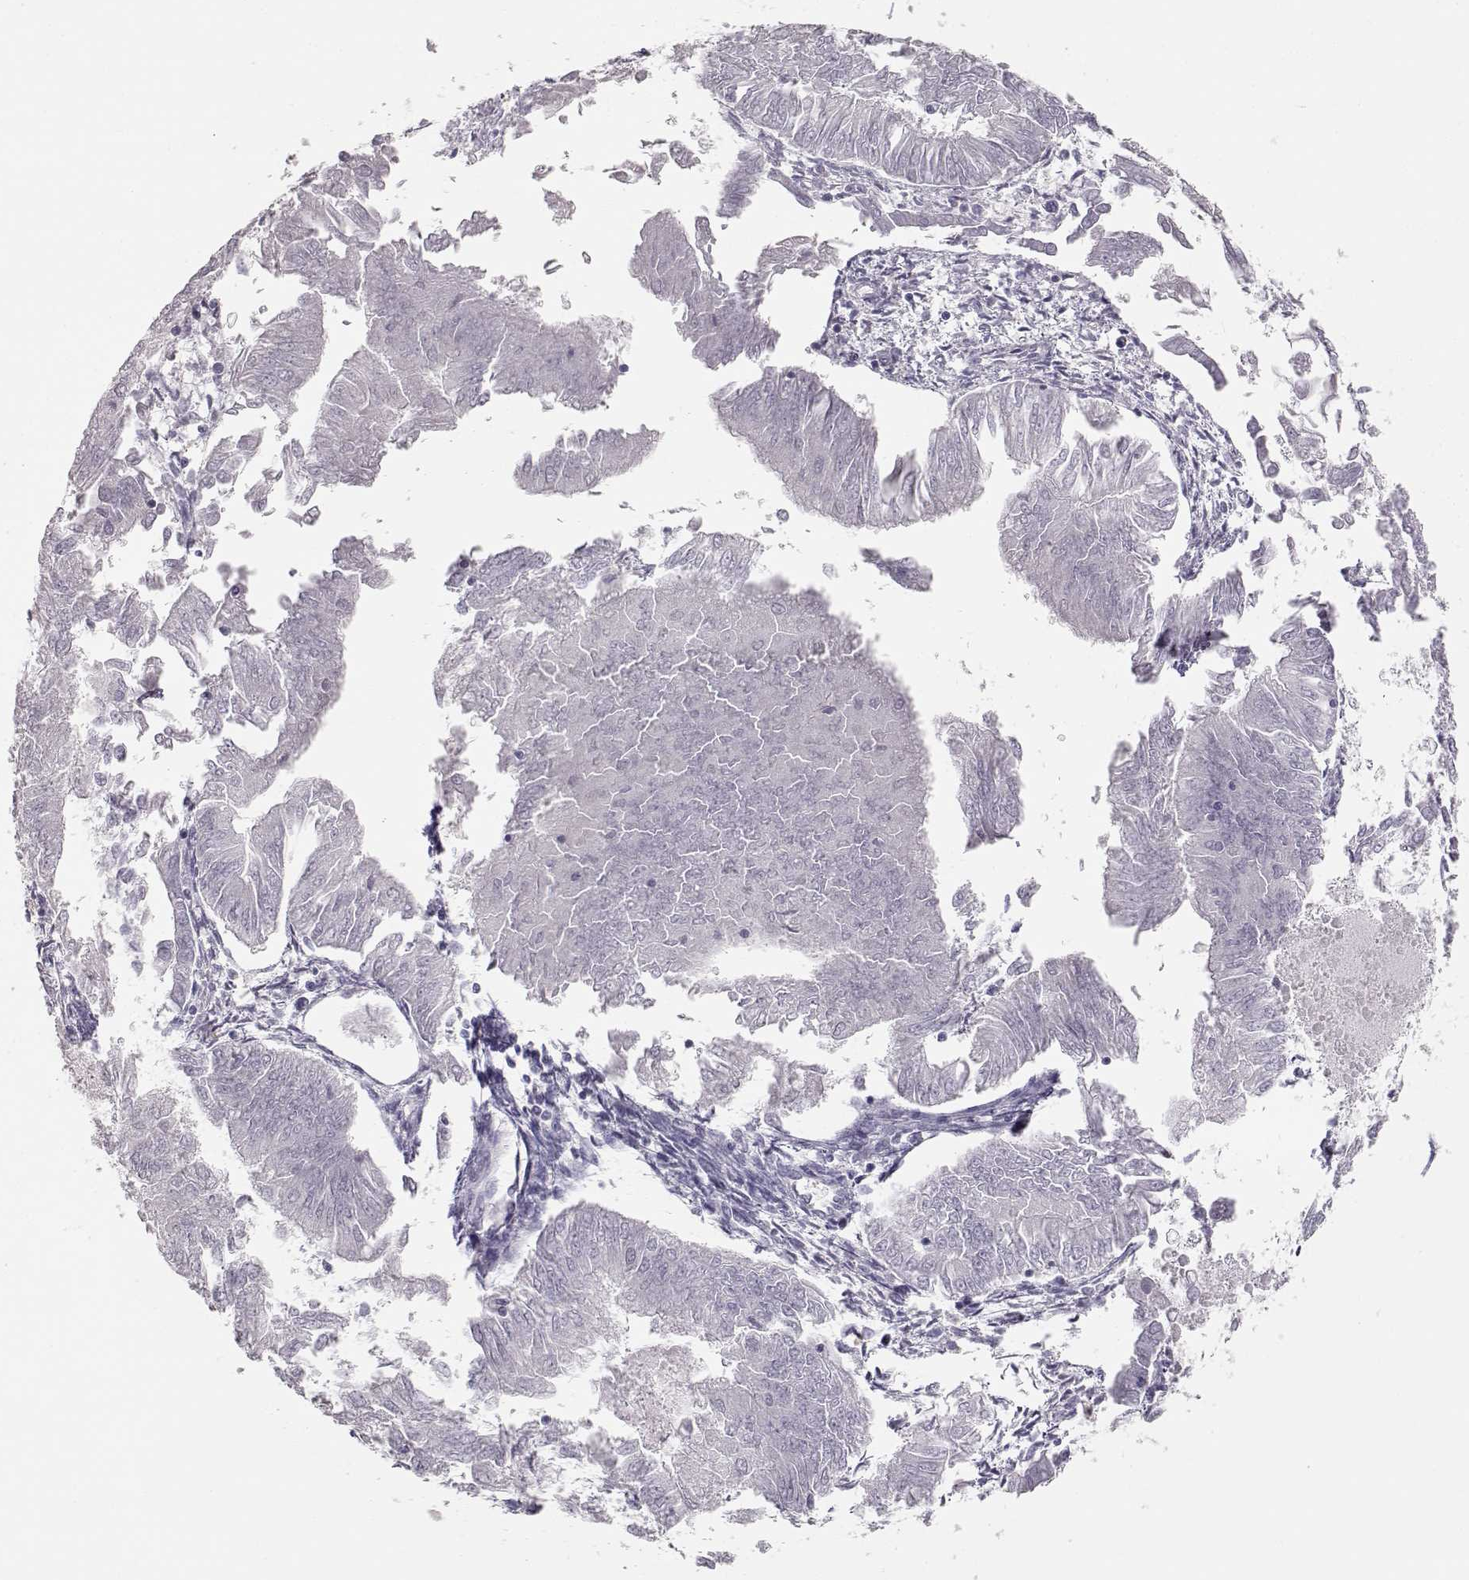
{"staining": {"intensity": "negative", "quantity": "none", "location": "none"}, "tissue": "endometrial cancer", "cell_type": "Tumor cells", "image_type": "cancer", "snomed": [{"axis": "morphology", "description": "Adenocarcinoma, NOS"}, {"axis": "topography", "description": "Endometrium"}], "caption": "High magnification brightfield microscopy of adenocarcinoma (endometrial) stained with DAB (brown) and counterstained with hematoxylin (blue): tumor cells show no significant staining.", "gene": "TKTL1", "patient": {"sex": "female", "age": 53}}